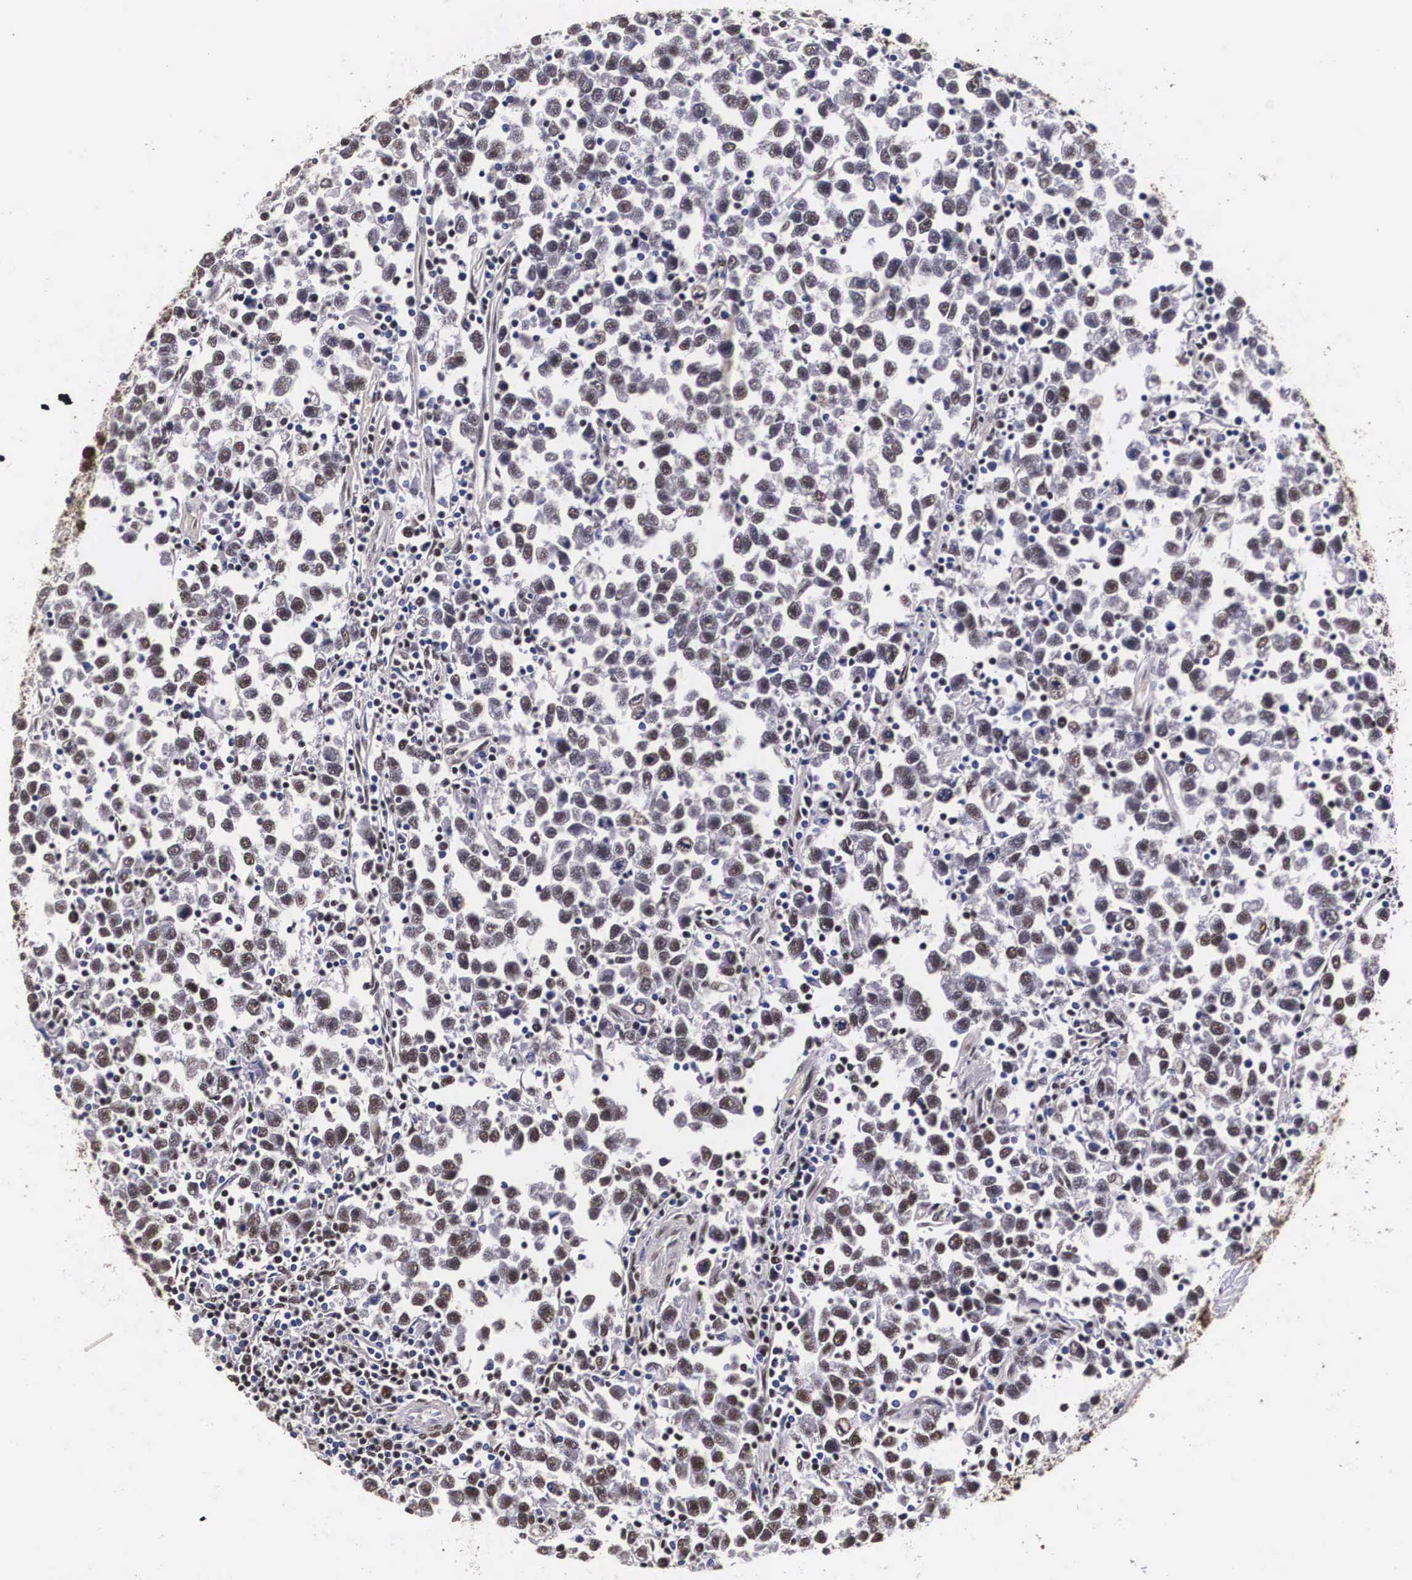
{"staining": {"intensity": "weak", "quantity": "25%-75%", "location": "nuclear"}, "tissue": "testis cancer", "cell_type": "Tumor cells", "image_type": "cancer", "snomed": [{"axis": "morphology", "description": "Seminoma, NOS"}, {"axis": "topography", "description": "Testis"}], "caption": "Immunohistochemical staining of human testis cancer exhibits low levels of weak nuclear protein staining in about 25%-75% of tumor cells. Immunohistochemistry (ihc) stains the protein in brown and the nuclei are stained blue.", "gene": "PABPN1", "patient": {"sex": "male", "age": 43}}